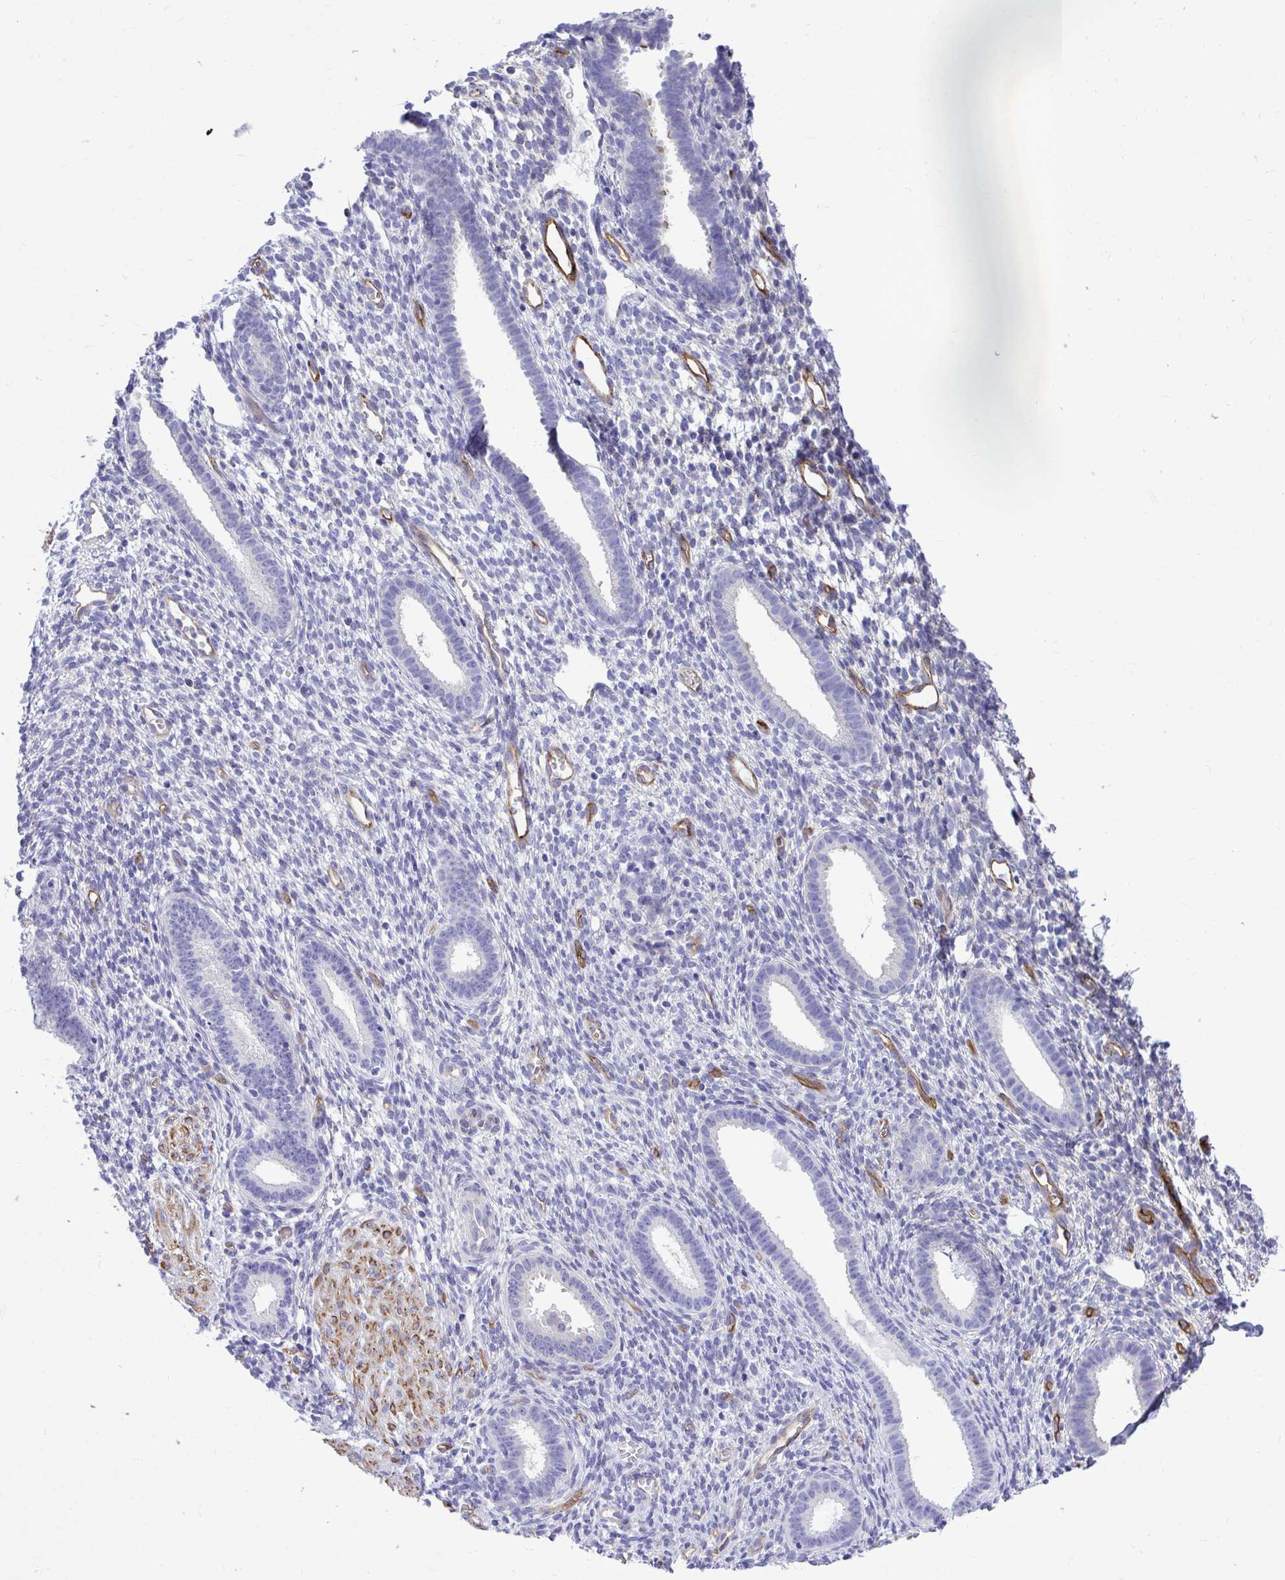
{"staining": {"intensity": "negative", "quantity": "none", "location": "none"}, "tissue": "endometrium", "cell_type": "Cells in endometrial stroma", "image_type": "normal", "snomed": [{"axis": "morphology", "description": "Normal tissue, NOS"}, {"axis": "topography", "description": "Endometrium"}], "caption": "Micrograph shows no significant protein staining in cells in endometrial stroma of benign endometrium. (Immunohistochemistry, brightfield microscopy, high magnification).", "gene": "ABCG2", "patient": {"sex": "female", "age": 36}}